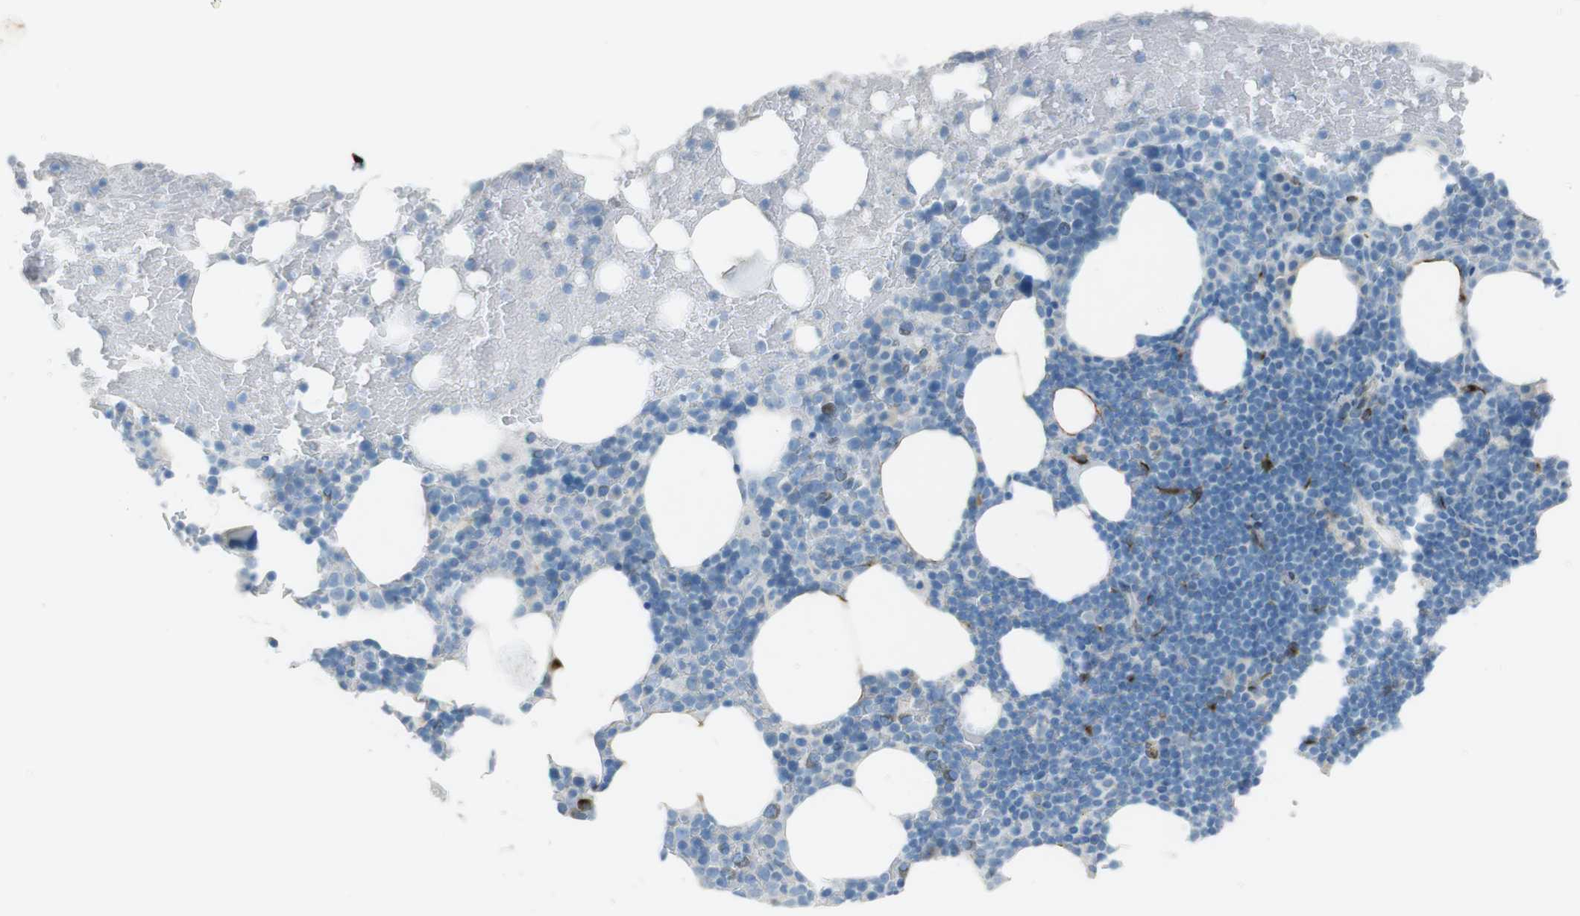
{"staining": {"intensity": "negative", "quantity": "none", "location": "none"}, "tissue": "bone marrow", "cell_type": "Hematopoietic cells", "image_type": "normal", "snomed": [{"axis": "morphology", "description": "Normal tissue, NOS"}, {"axis": "topography", "description": "Bone marrow"}], "caption": "DAB (3,3'-diaminobenzidine) immunohistochemical staining of benign human bone marrow exhibits no significant expression in hematopoietic cells.", "gene": "TUBB2A", "patient": {"sex": "female", "age": 66}}